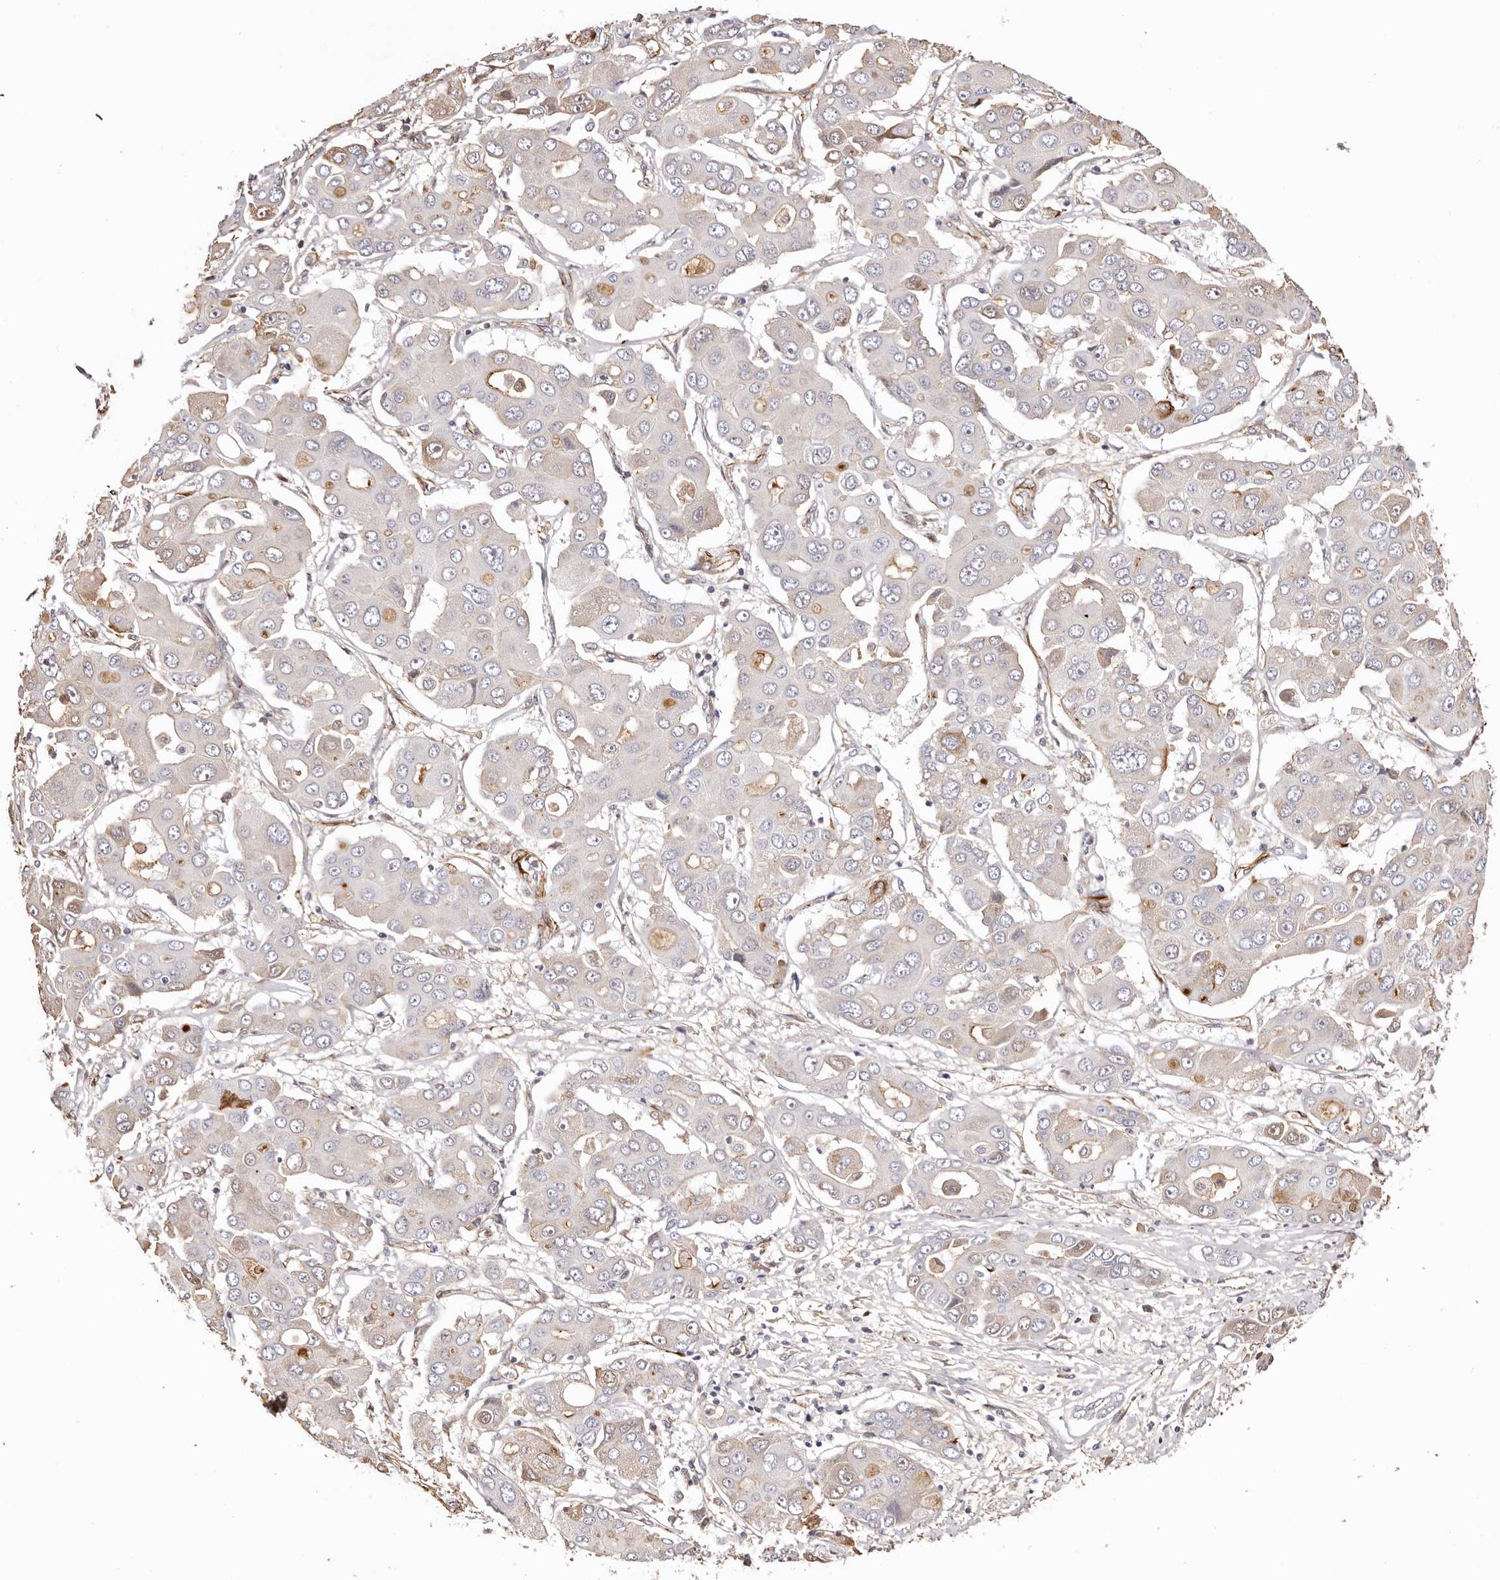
{"staining": {"intensity": "negative", "quantity": "none", "location": "none"}, "tissue": "liver cancer", "cell_type": "Tumor cells", "image_type": "cancer", "snomed": [{"axis": "morphology", "description": "Cholangiocarcinoma"}, {"axis": "topography", "description": "Liver"}], "caption": "An image of human cholangiocarcinoma (liver) is negative for staining in tumor cells.", "gene": "ZNF557", "patient": {"sex": "male", "age": 67}}